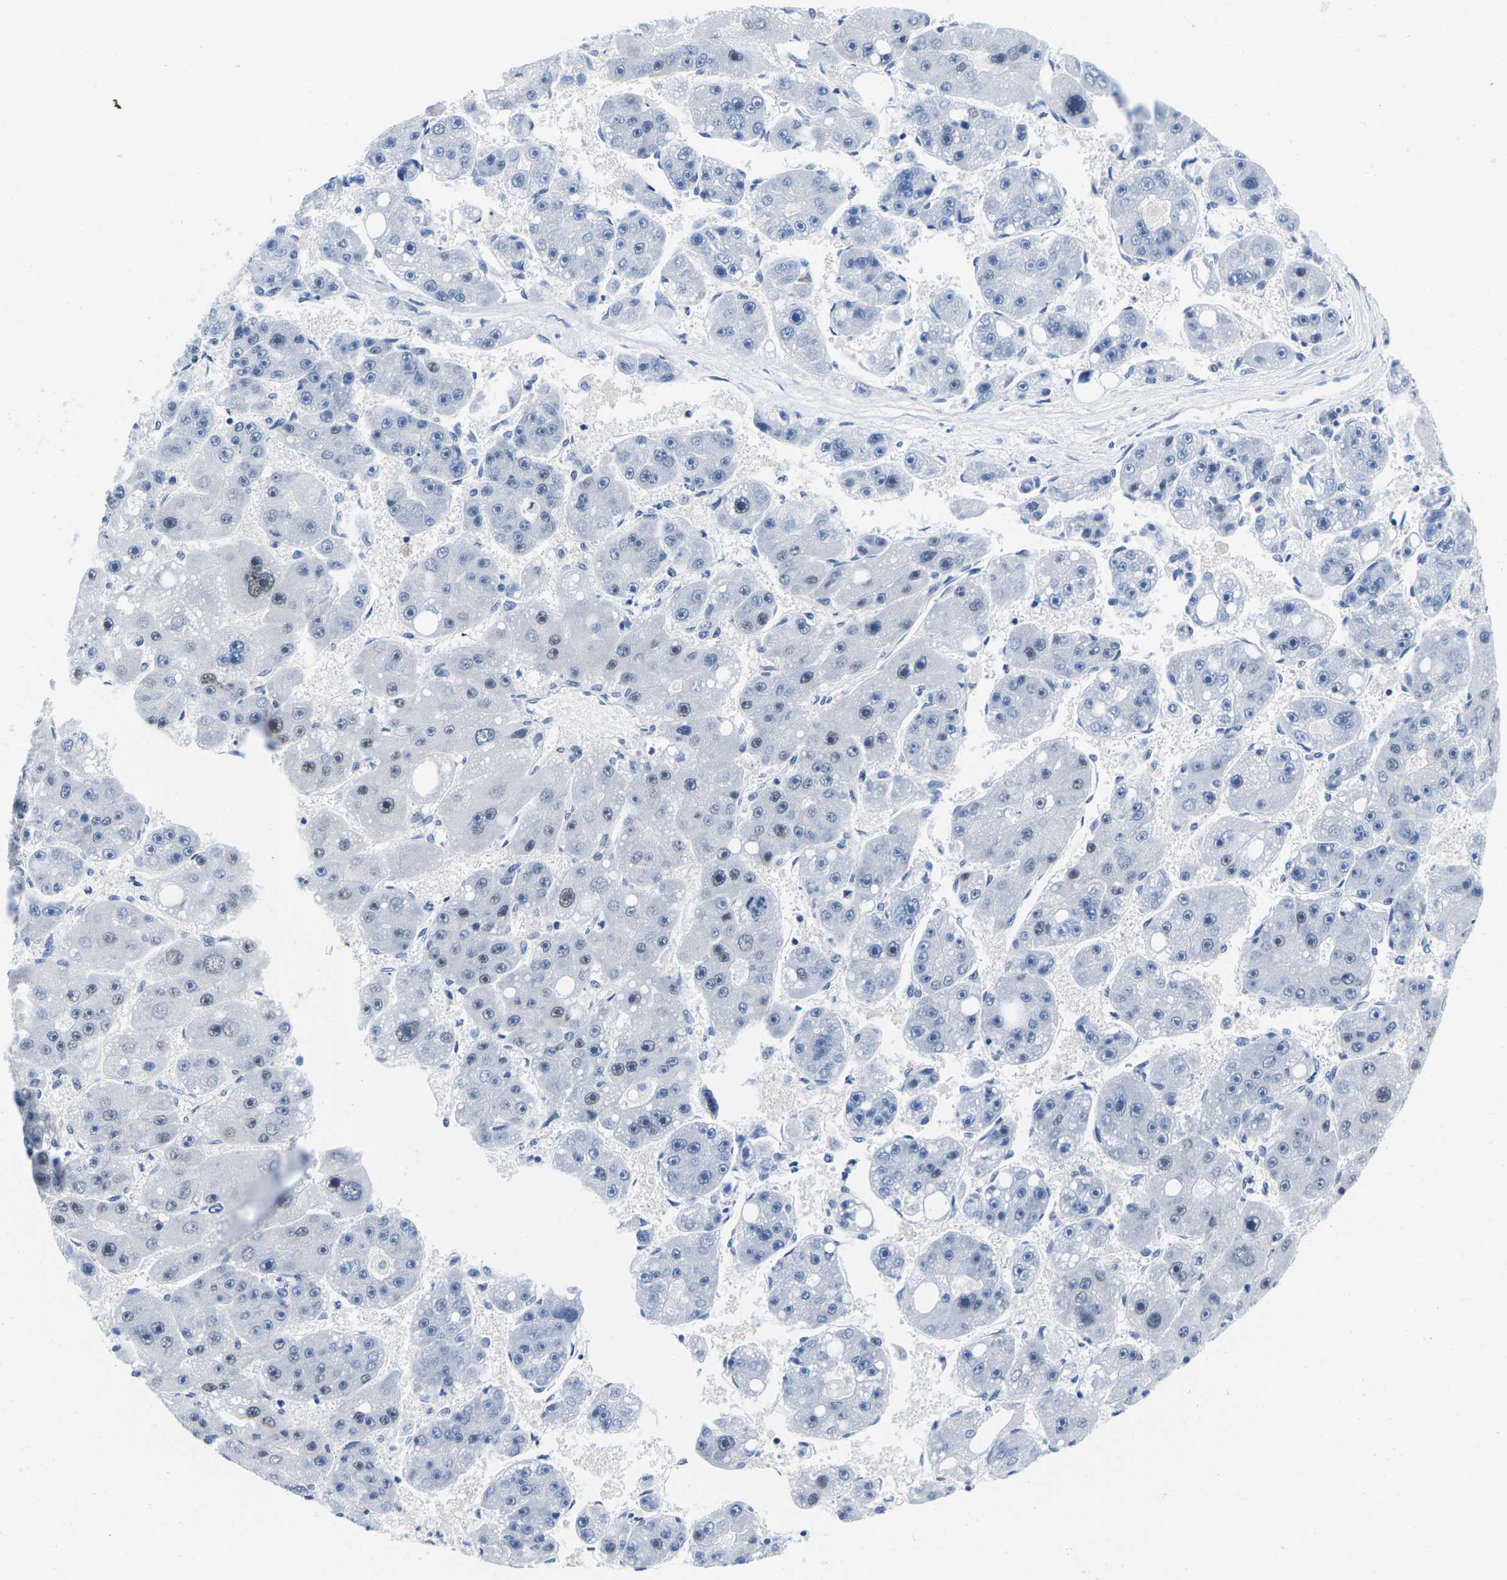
{"staining": {"intensity": "weak", "quantity": "<25%", "location": "nuclear"}, "tissue": "liver cancer", "cell_type": "Tumor cells", "image_type": "cancer", "snomed": [{"axis": "morphology", "description": "Carcinoma, Hepatocellular, NOS"}, {"axis": "topography", "description": "Liver"}], "caption": "This is a histopathology image of immunohistochemistry (IHC) staining of liver cancer, which shows no staining in tumor cells.", "gene": "UBA7", "patient": {"sex": "female", "age": 61}}